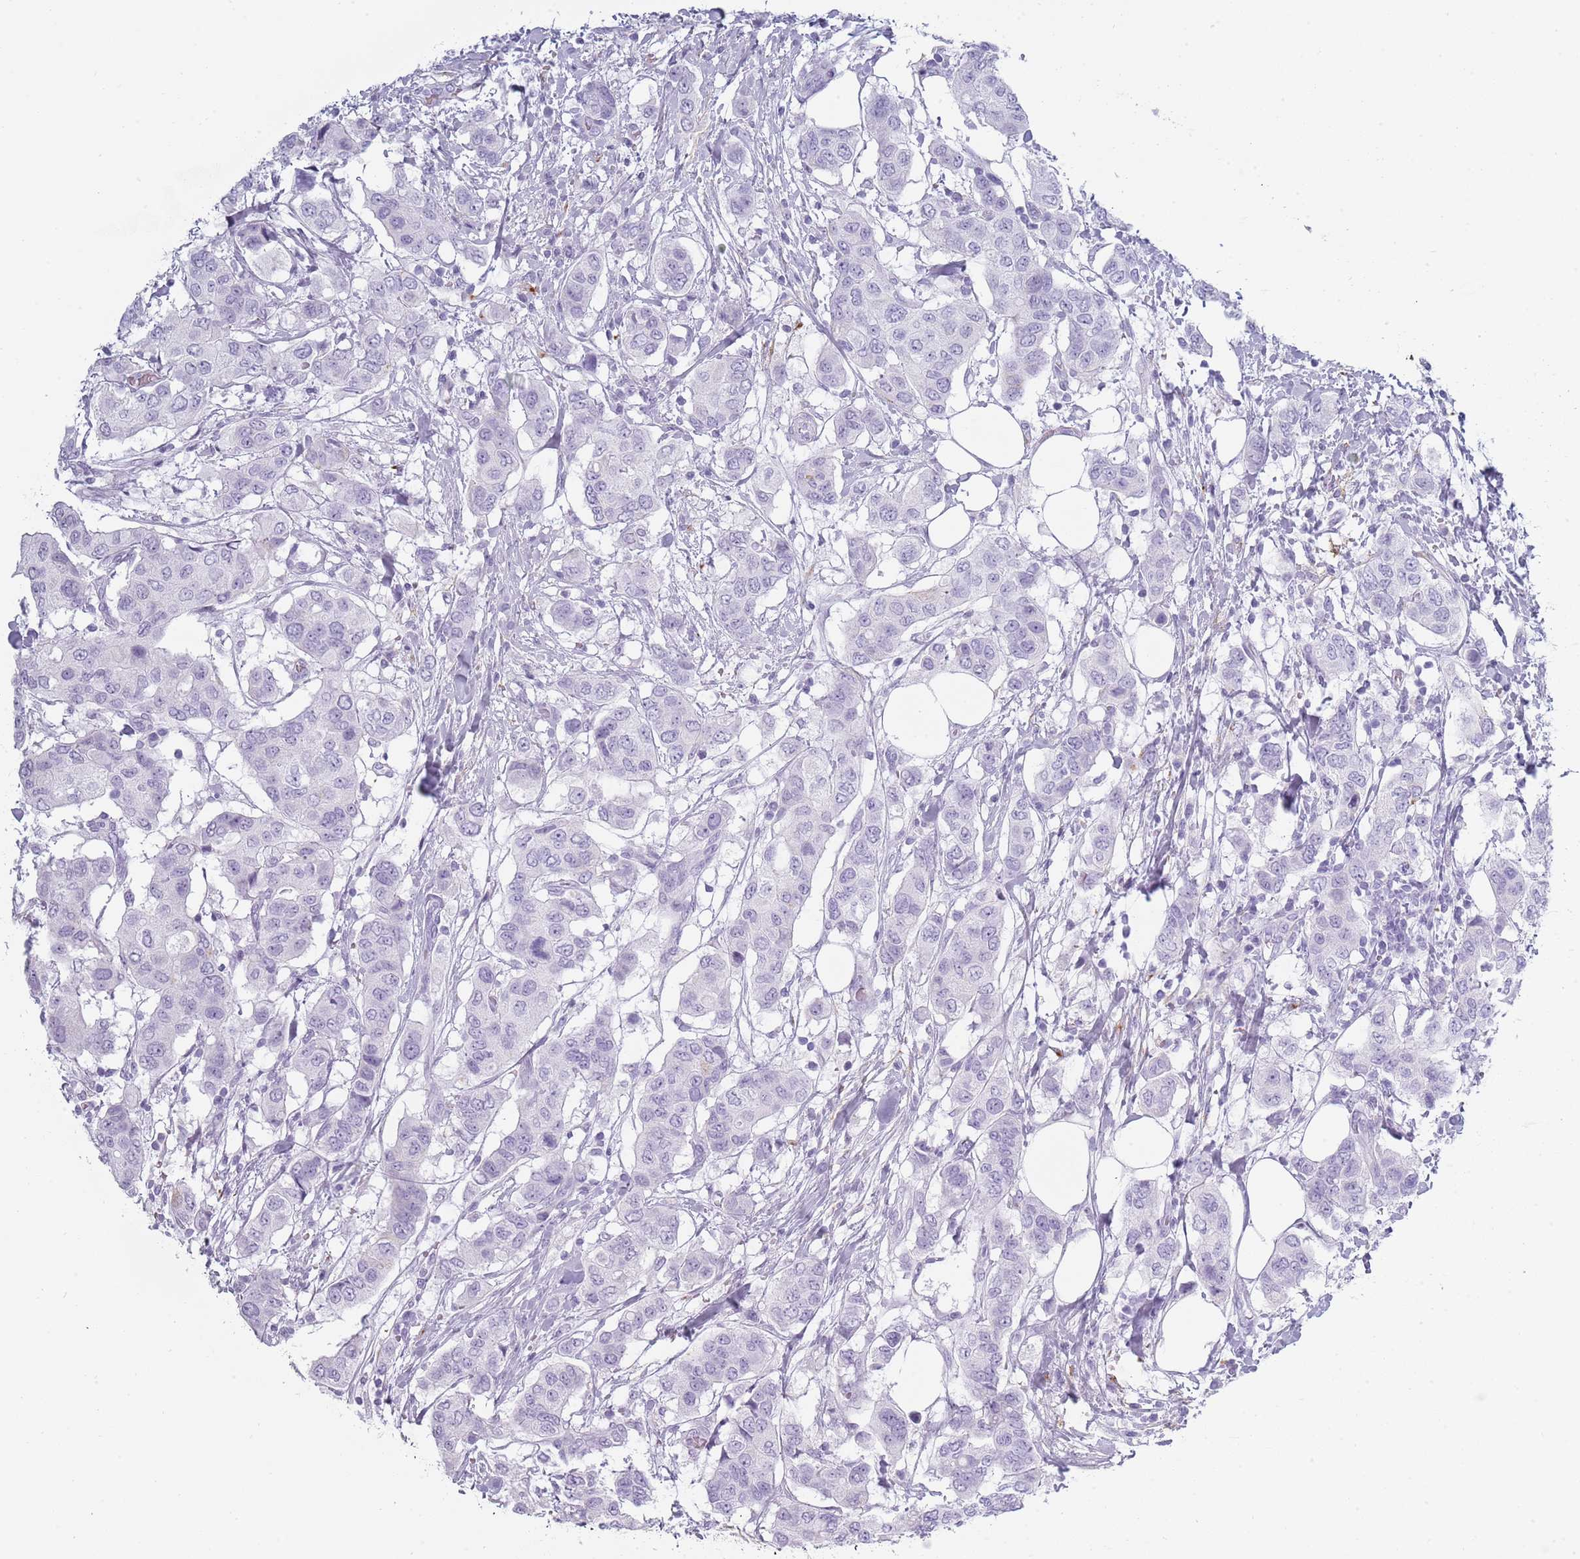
{"staining": {"intensity": "negative", "quantity": "none", "location": "none"}, "tissue": "breast cancer", "cell_type": "Tumor cells", "image_type": "cancer", "snomed": [{"axis": "morphology", "description": "Lobular carcinoma"}, {"axis": "topography", "description": "Breast"}], "caption": "Immunohistochemical staining of breast cancer shows no significant positivity in tumor cells.", "gene": "COLEC12", "patient": {"sex": "female", "age": 51}}